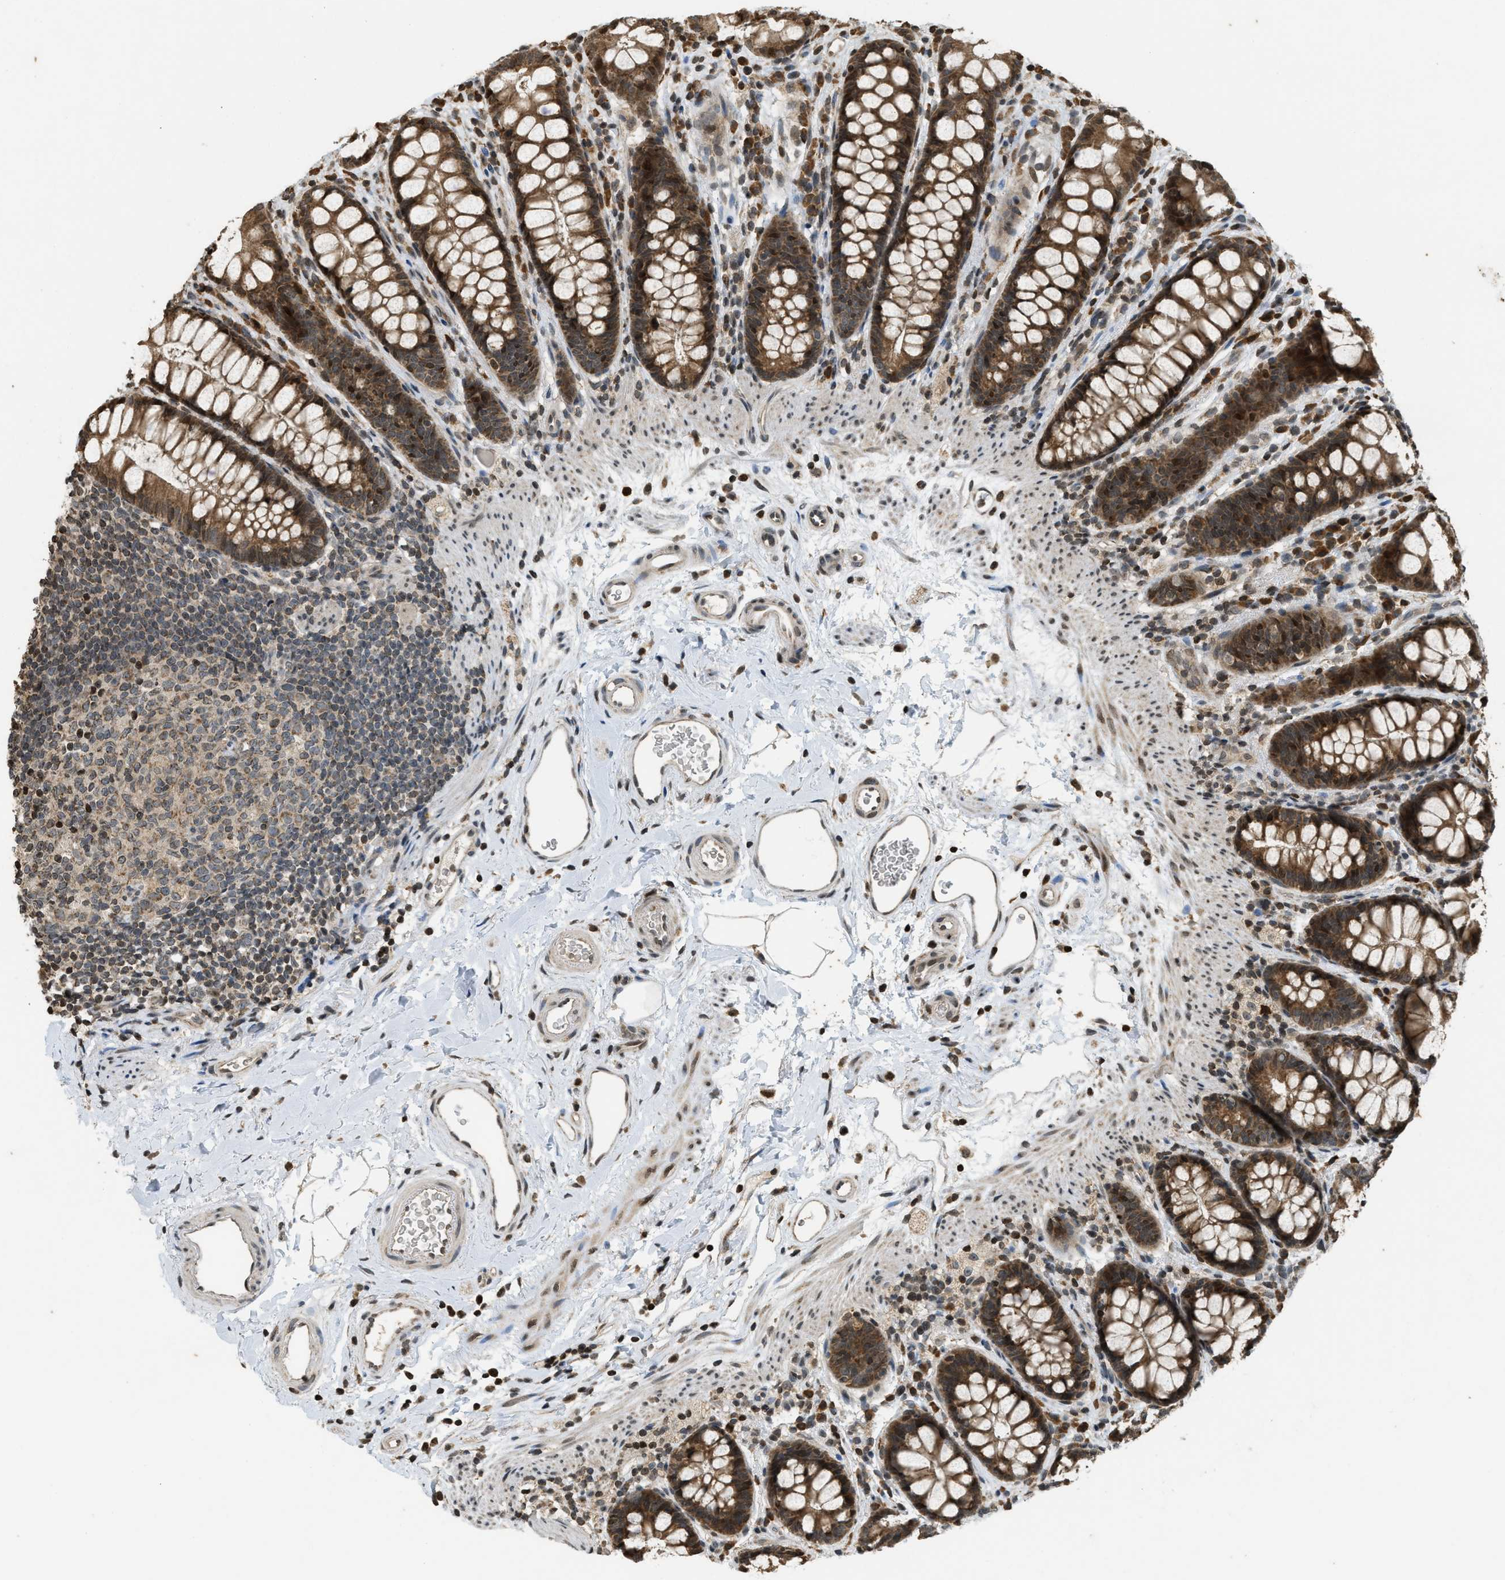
{"staining": {"intensity": "moderate", "quantity": ">75%", "location": "cytoplasmic/membranous,nuclear"}, "tissue": "rectum", "cell_type": "Glandular cells", "image_type": "normal", "snomed": [{"axis": "morphology", "description": "Normal tissue, NOS"}, {"axis": "topography", "description": "Rectum"}], "caption": "Immunohistochemical staining of normal human rectum displays moderate cytoplasmic/membranous,nuclear protein positivity in approximately >75% of glandular cells.", "gene": "SIAH1", "patient": {"sex": "female", "age": 65}}